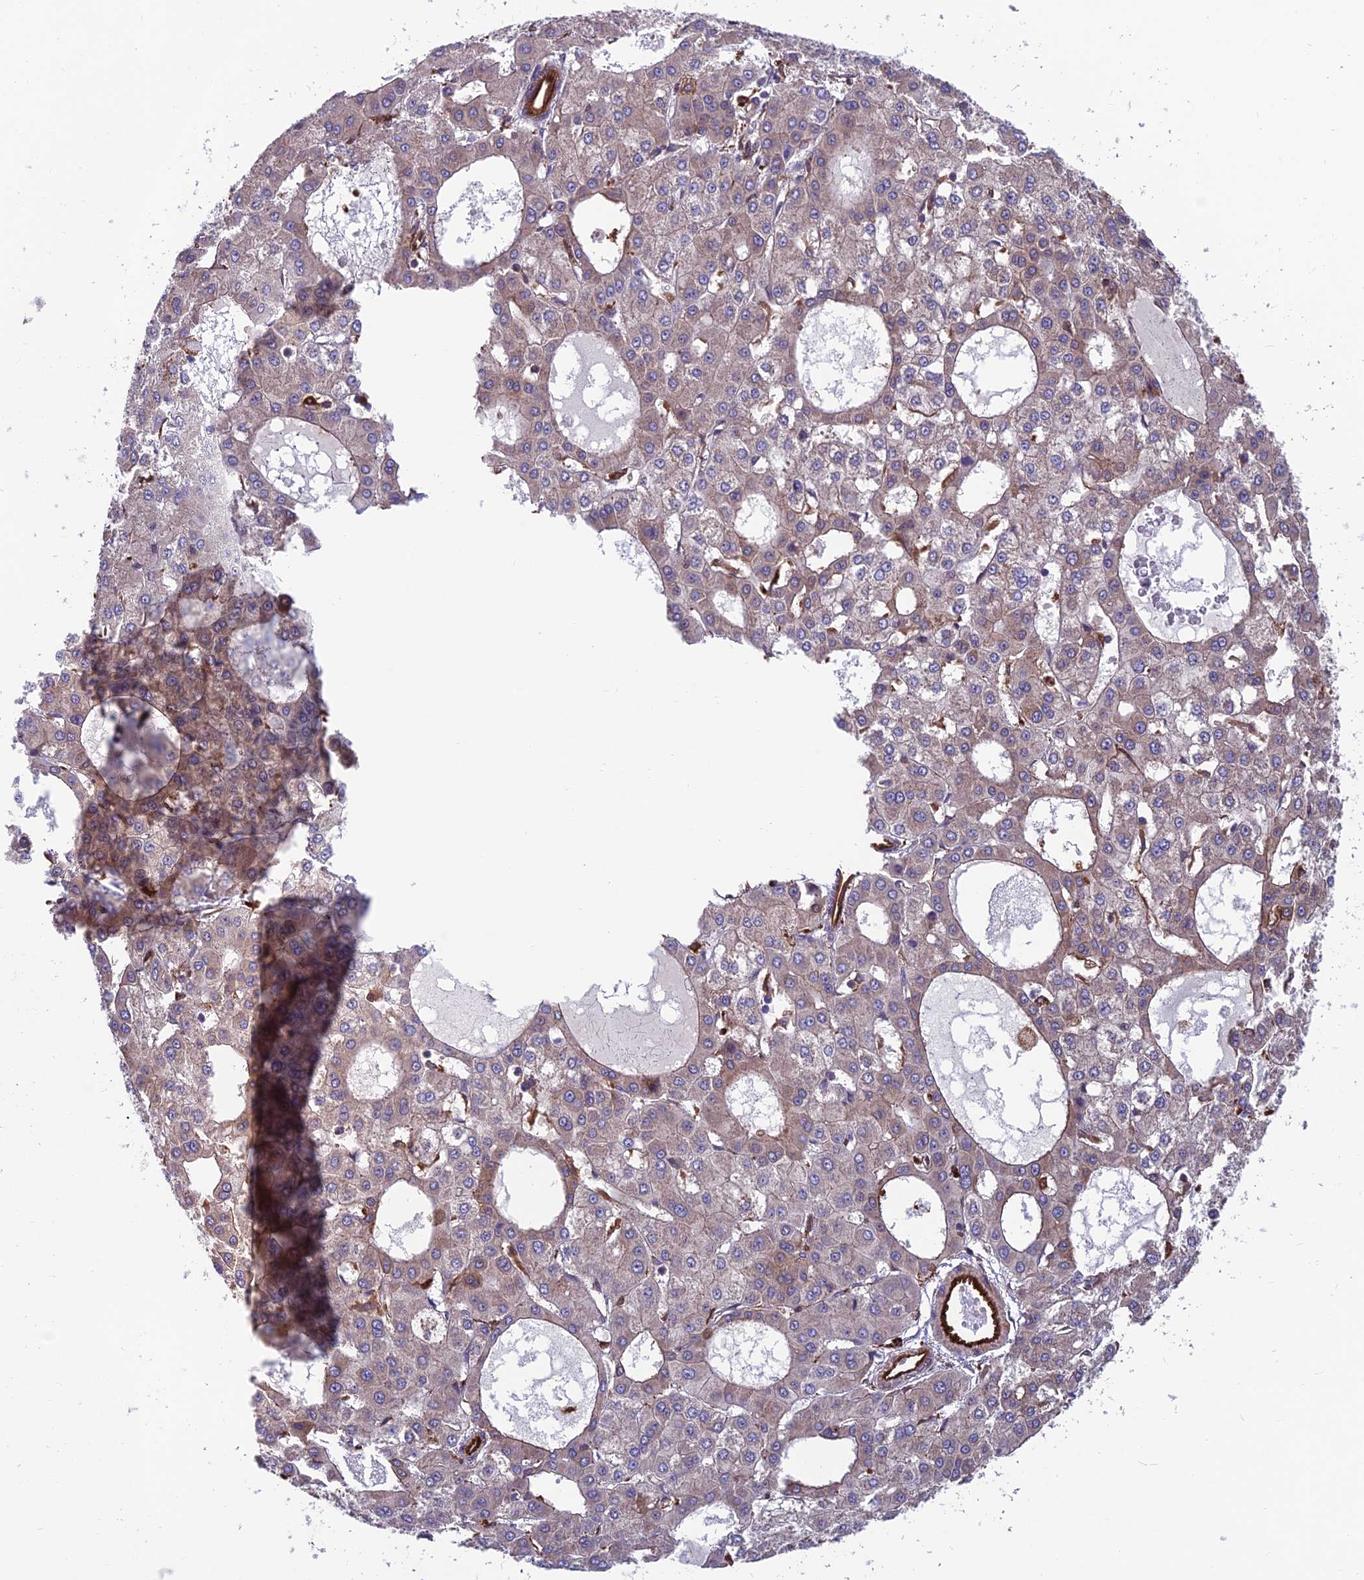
{"staining": {"intensity": "weak", "quantity": "<25%", "location": "cytoplasmic/membranous"}, "tissue": "liver cancer", "cell_type": "Tumor cells", "image_type": "cancer", "snomed": [{"axis": "morphology", "description": "Carcinoma, Hepatocellular, NOS"}, {"axis": "topography", "description": "Liver"}], "caption": "Tumor cells are negative for protein expression in human hepatocellular carcinoma (liver). (DAB (3,3'-diaminobenzidine) immunohistochemistry (IHC) with hematoxylin counter stain).", "gene": "RTN4RL1", "patient": {"sex": "male", "age": 47}}